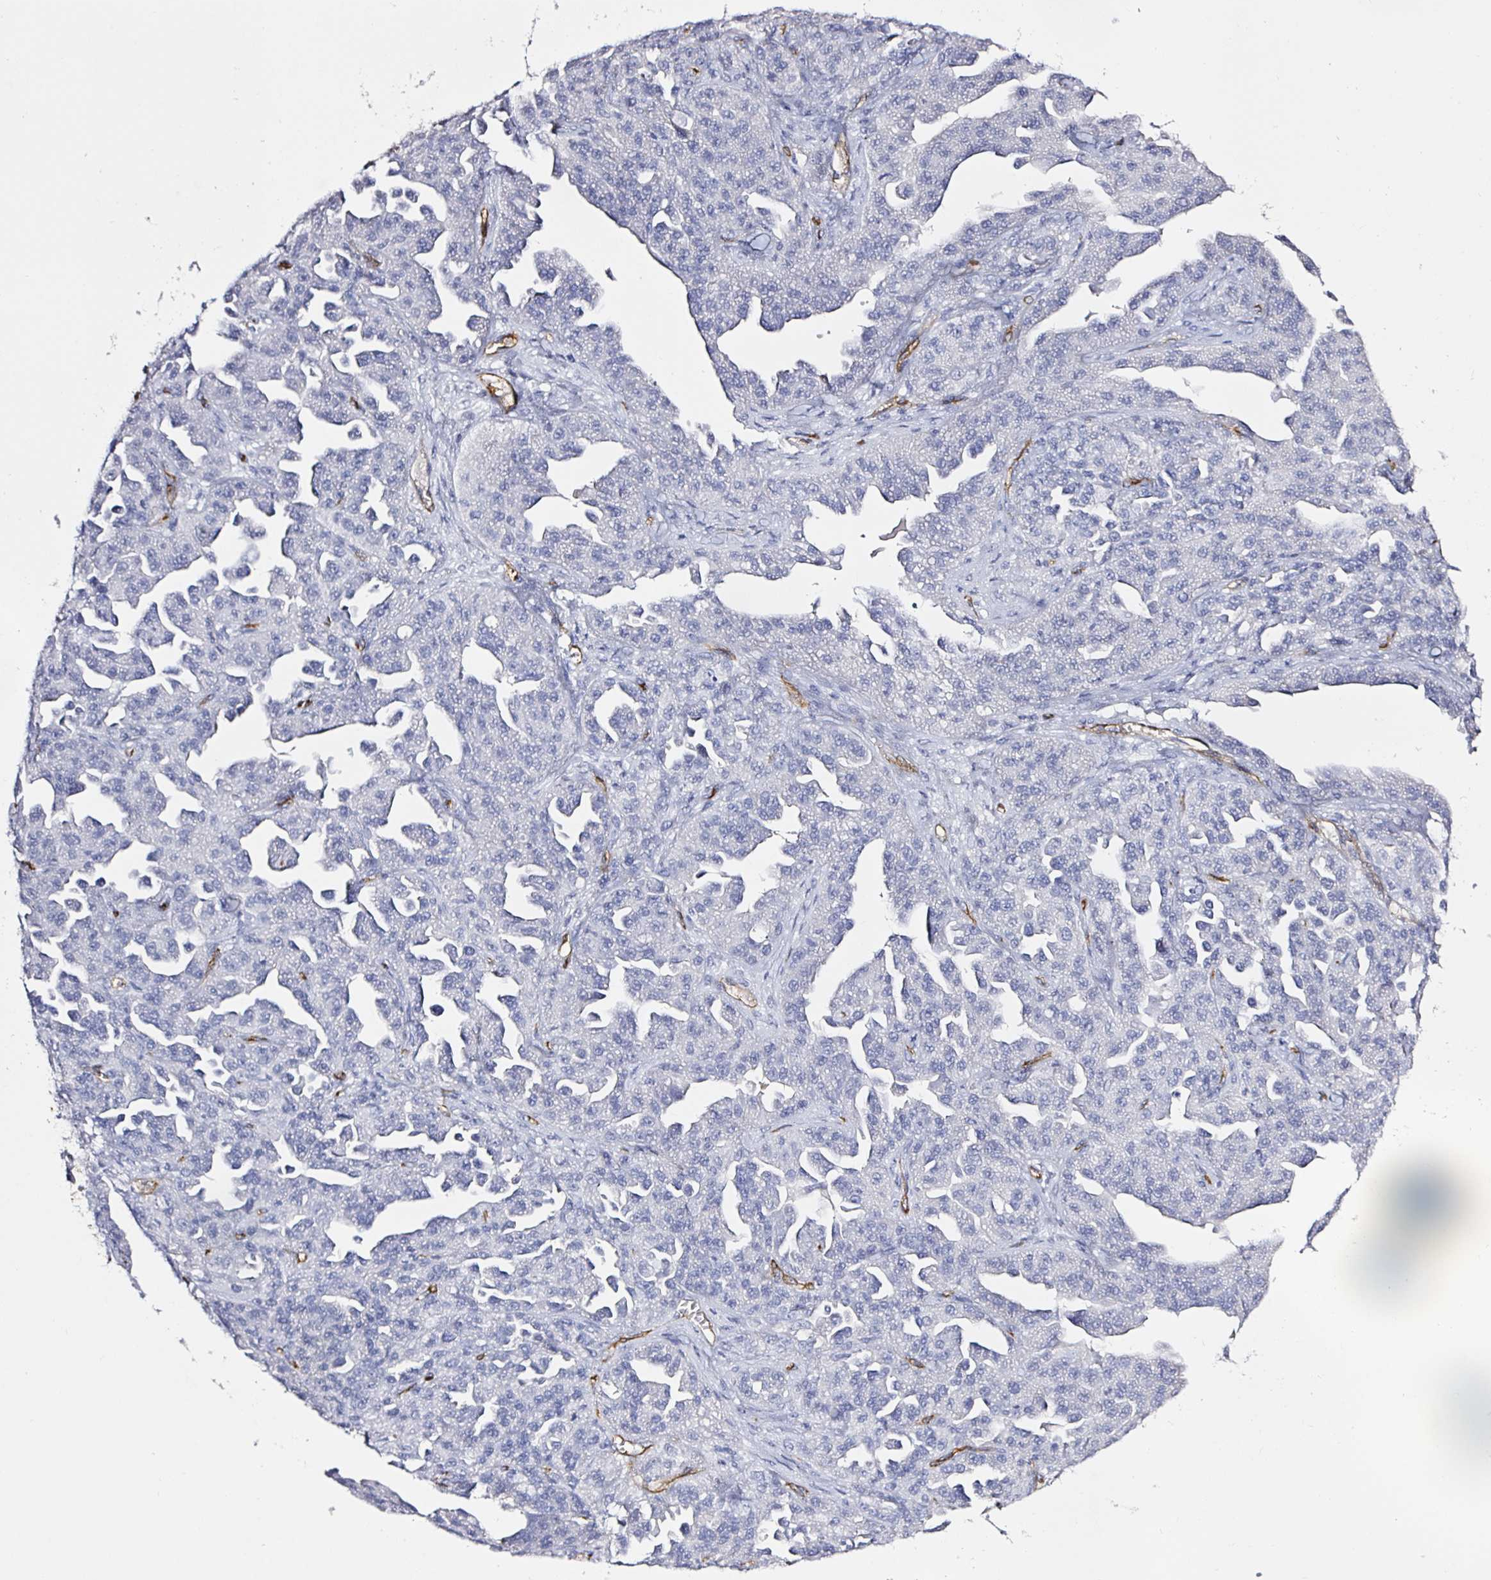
{"staining": {"intensity": "negative", "quantity": "none", "location": "none"}, "tissue": "ovarian cancer", "cell_type": "Tumor cells", "image_type": "cancer", "snomed": [{"axis": "morphology", "description": "Cystadenocarcinoma, serous, NOS"}, {"axis": "topography", "description": "Ovary"}], "caption": "High power microscopy image of an IHC histopathology image of ovarian cancer (serous cystadenocarcinoma), revealing no significant positivity in tumor cells.", "gene": "ACSBG2", "patient": {"sex": "female", "age": 75}}